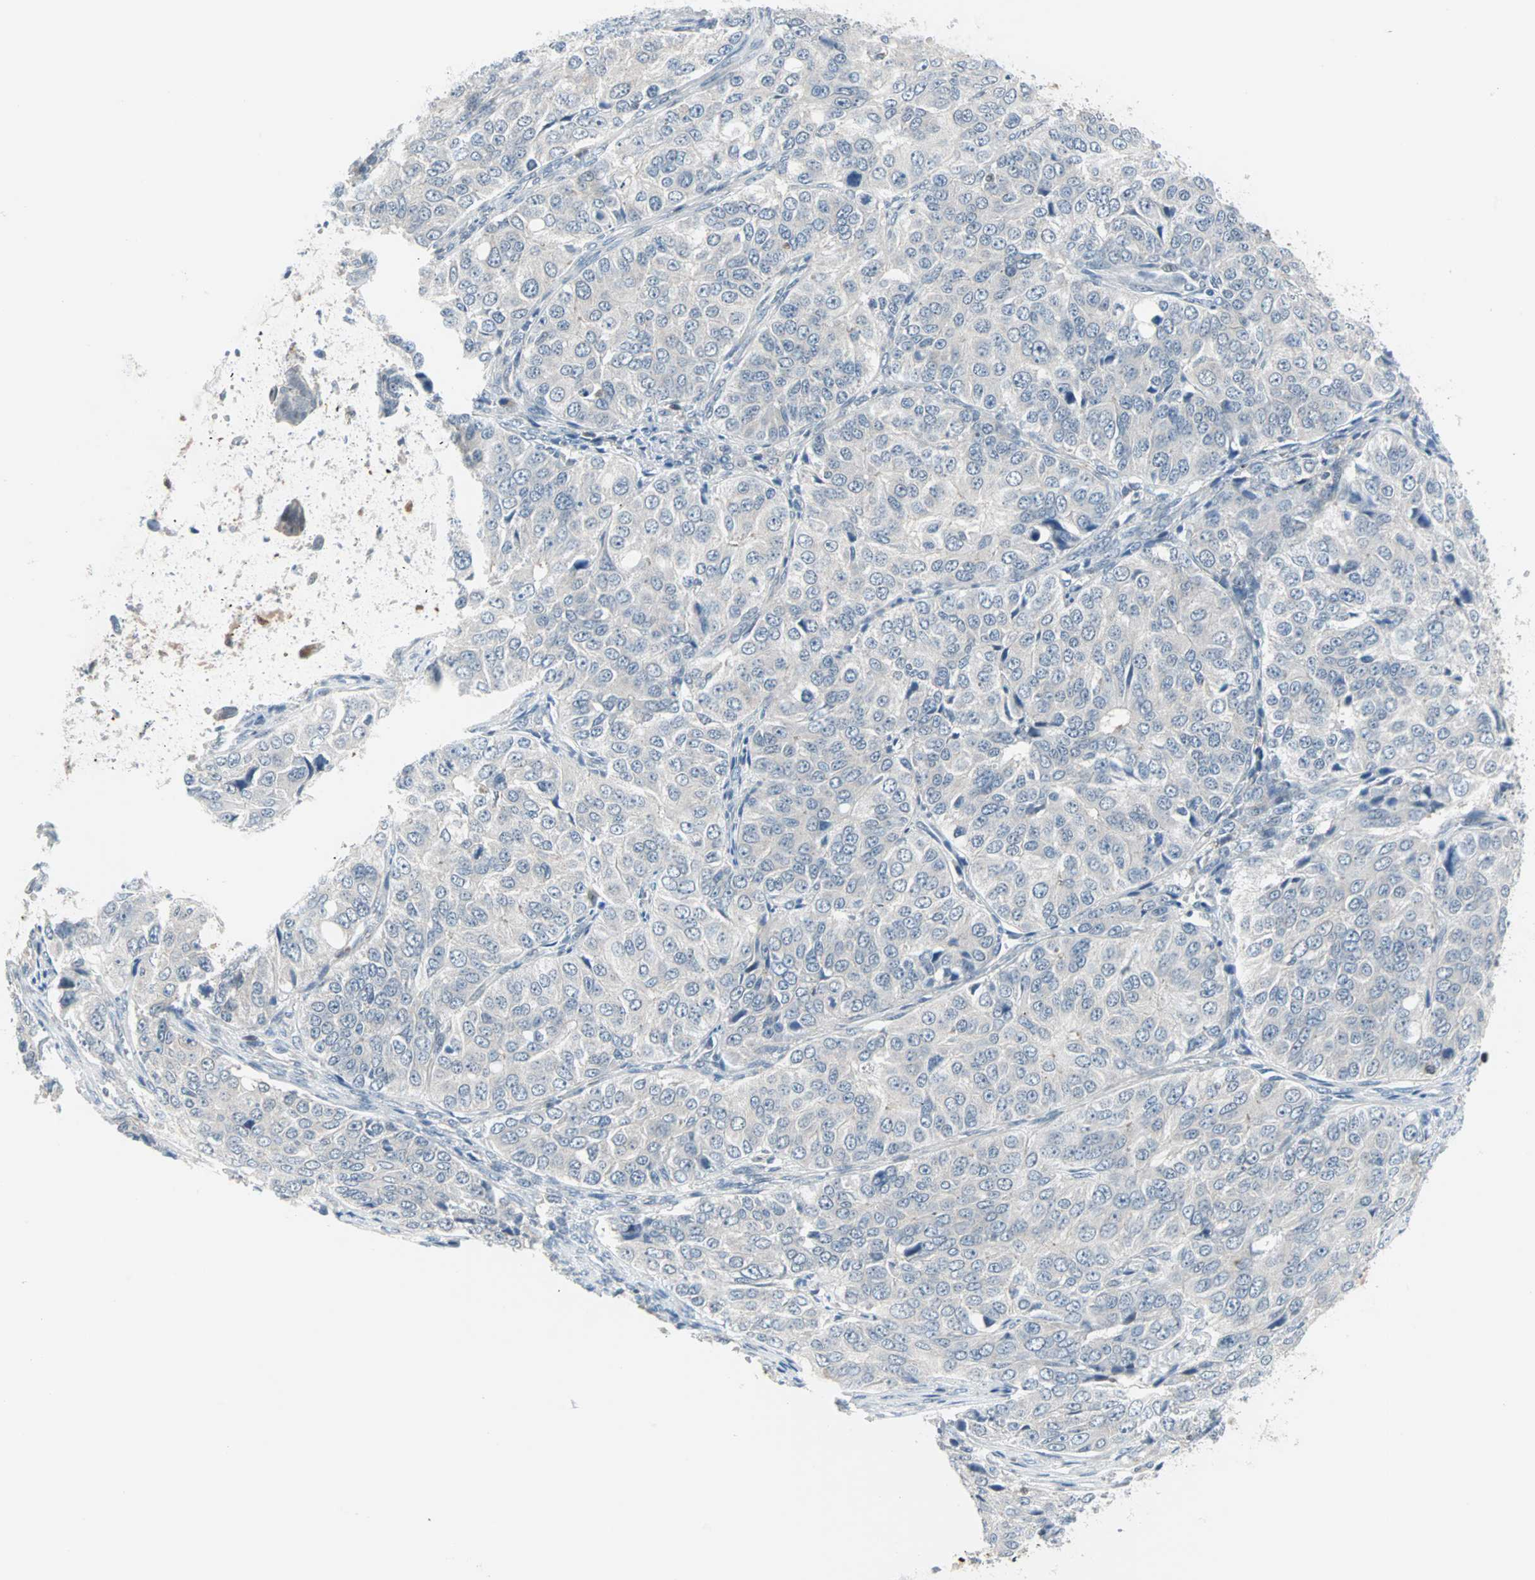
{"staining": {"intensity": "negative", "quantity": "none", "location": "none"}, "tissue": "ovarian cancer", "cell_type": "Tumor cells", "image_type": "cancer", "snomed": [{"axis": "morphology", "description": "Carcinoma, endometroid"}, {"axis": "topography", "description": "Ovary"}], "caption": "Immunohistochemistry (IHC) photomicrograph of ovarian cancer (endometroid carcinoma) stained for a protein (brown), which demonstrates no staining in tumor cells. Brightfield microscopy of IHC stained with DAB (3,3'-diaminobenzidine) (brown) and hematoxylin (blue), captured at high magnification.", "gene": "CASP3", "patient": {"sex": "female", "age": 51}}